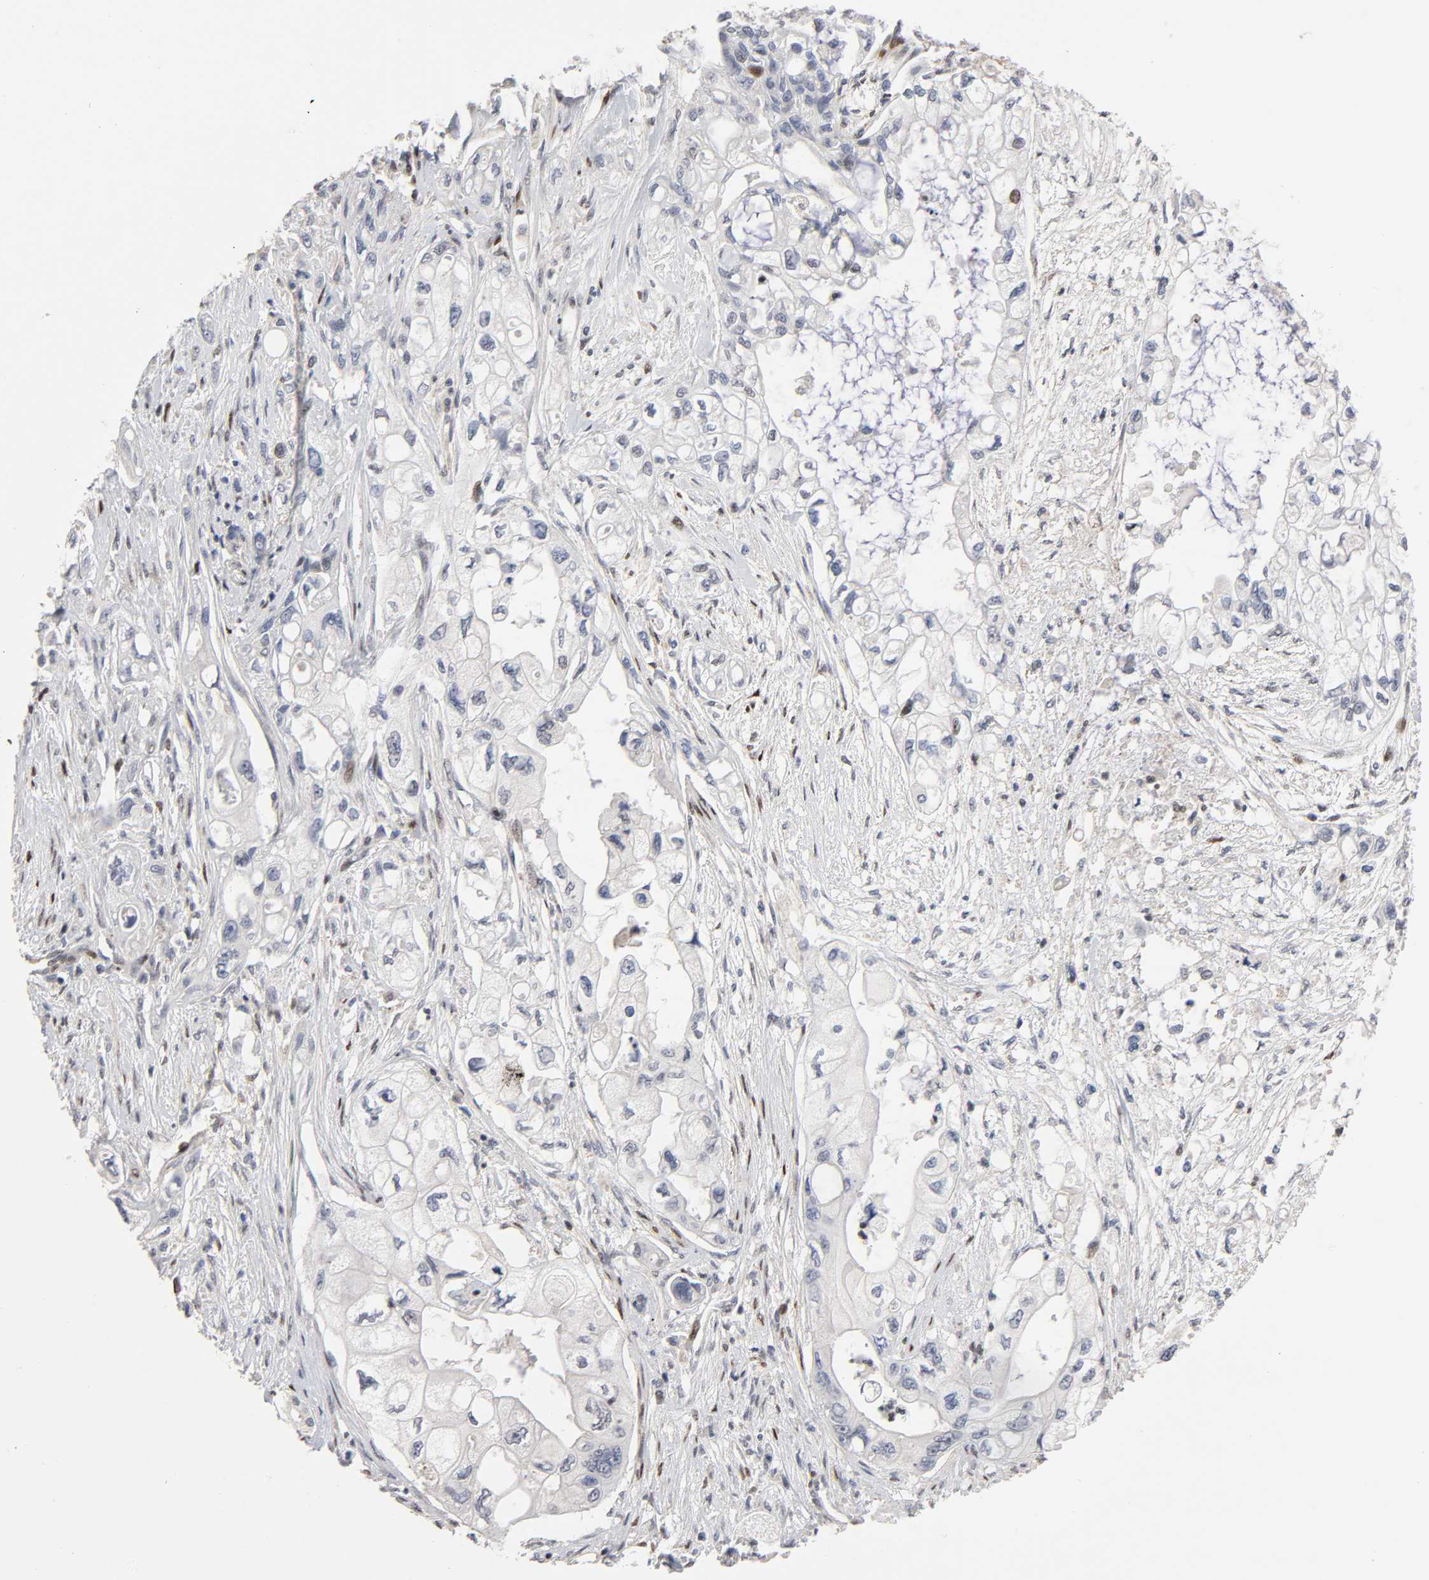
{"staining": {"intensity": "moderate", "quantity": "<25%", "location": "nuclear"}, "tissue": "pancreatic cancer", "cell_type": "Tumor cells", "image_type": "cancer", "snomed": [{"axis": "morphology", "description": "Normal tissue, NOS"}, {"axis": "topography", "description": "Pancreas"}], "caption": "High-power microscopy captured an immunohistochemistry image of pancreatic cancer, revealing moderate nuclear positivity in about <25% of tumor cells. (DAB (3,3'-diaminobenzidine) IHC with brightfield microscopy, high magnification).", "gene": "STK38", "patient": {"sex": "male", "age": 42}}